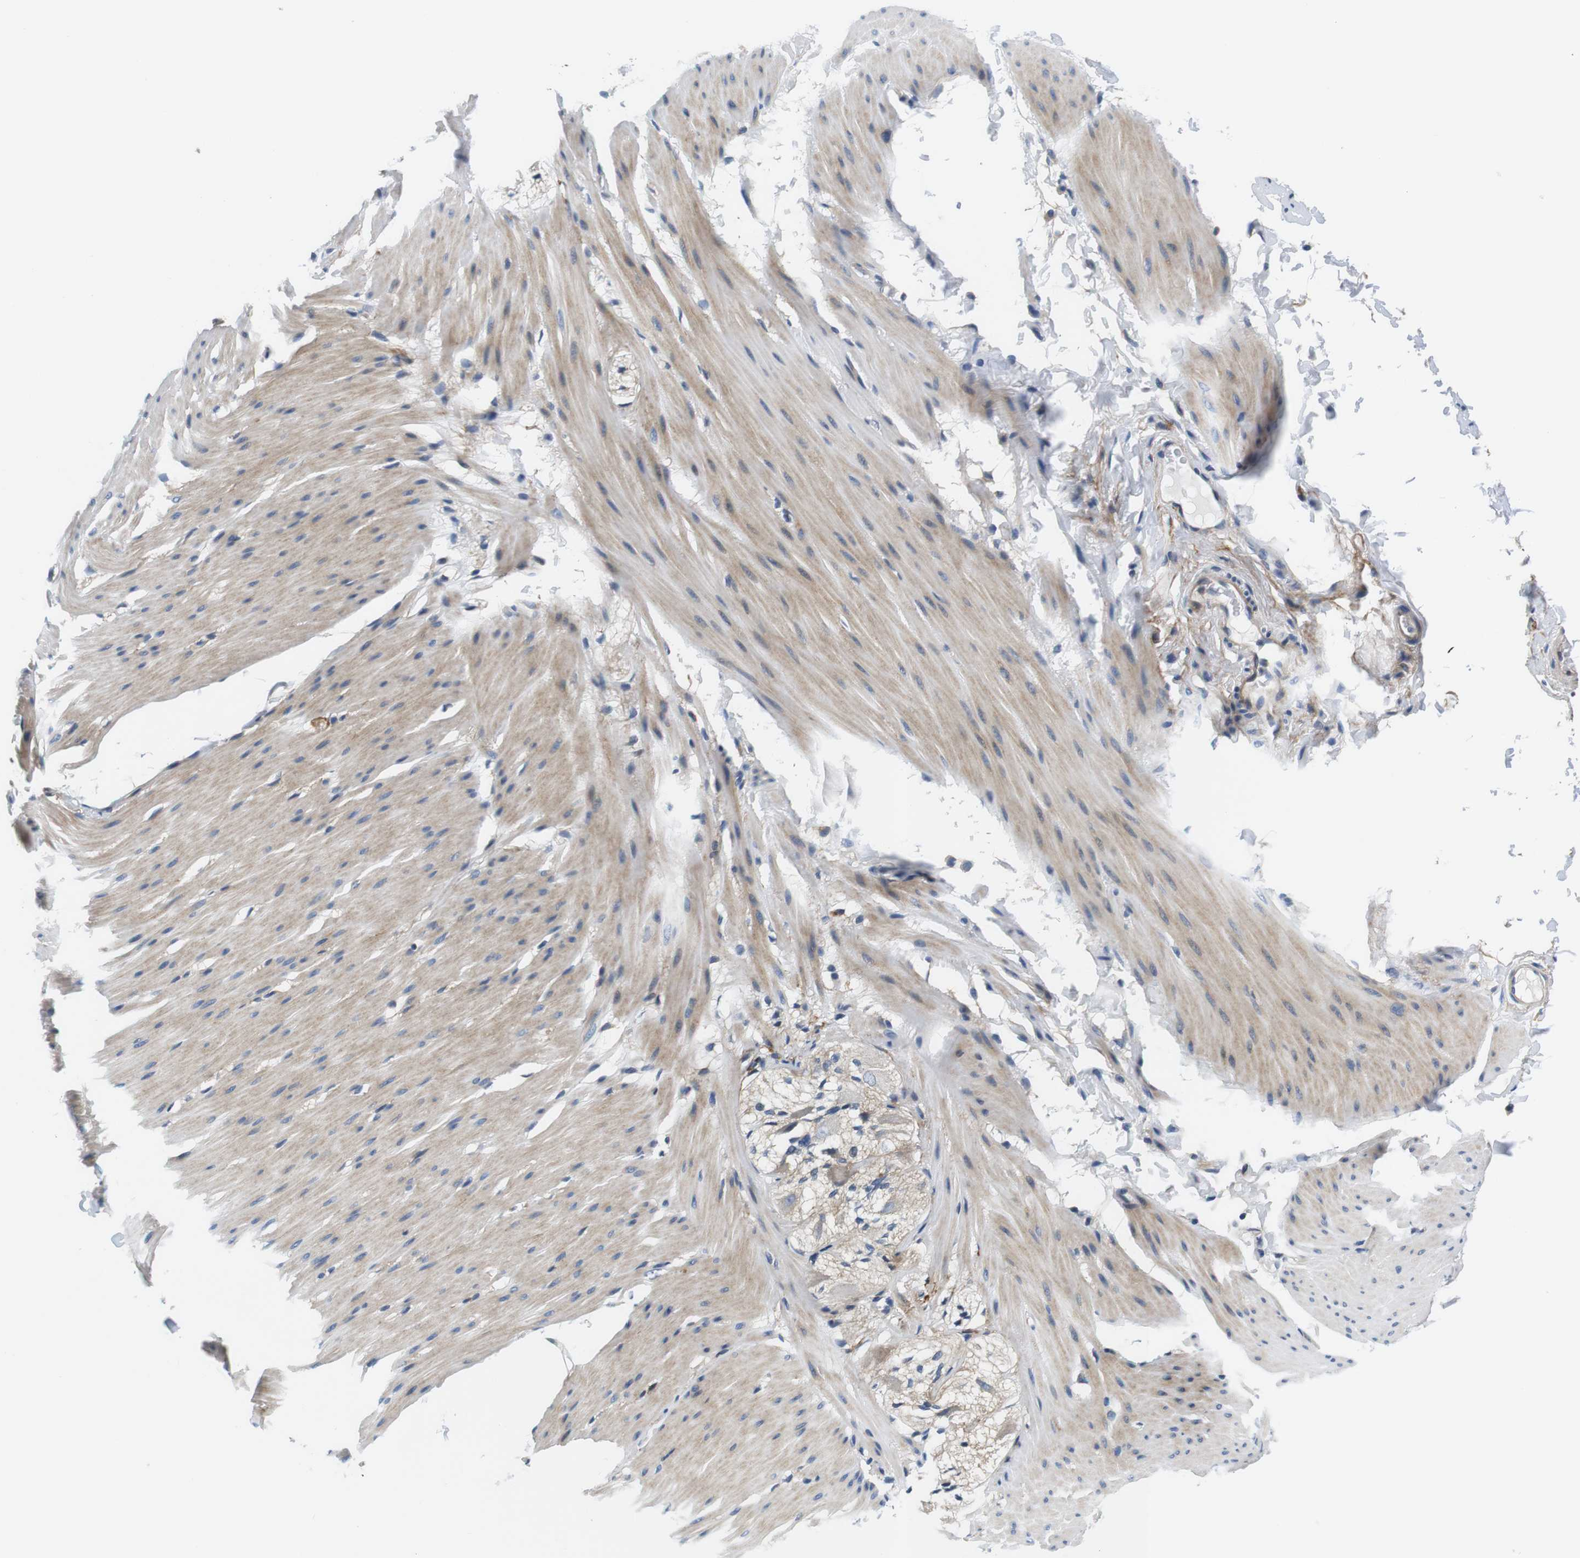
{"staining": {"intensity": "weak", "quantity": "25%-75%", "location": "cytoplasmic/membranous"}, "tissue": "smooth muscle", "cell_type": "Smooth muscle cells", "image_type": "normal", "snomed": [{"axis": "morphology", "description": "Normal tissue, NOS"}, {"axis": "topography", "description": "Smooth muscle"}, {"axis": "topography", "description": "Colon"}], "caption": "Immunohistochemistry staining of normal smooth muscle, which reveals low levels of weak cytoplasmic/membranous expression in approximately 25%-75% of smooth muscle cells indicating weak cytoplasmic/membranous protein staining. The staining was performed using DAB (3,3'-diaminobenzidine) (brown) for protein detection and nuclei were counterstained in hematoxylin (blue).", "gene": "SLC30A1", "patient": {"sex": "male", "age": 67}}